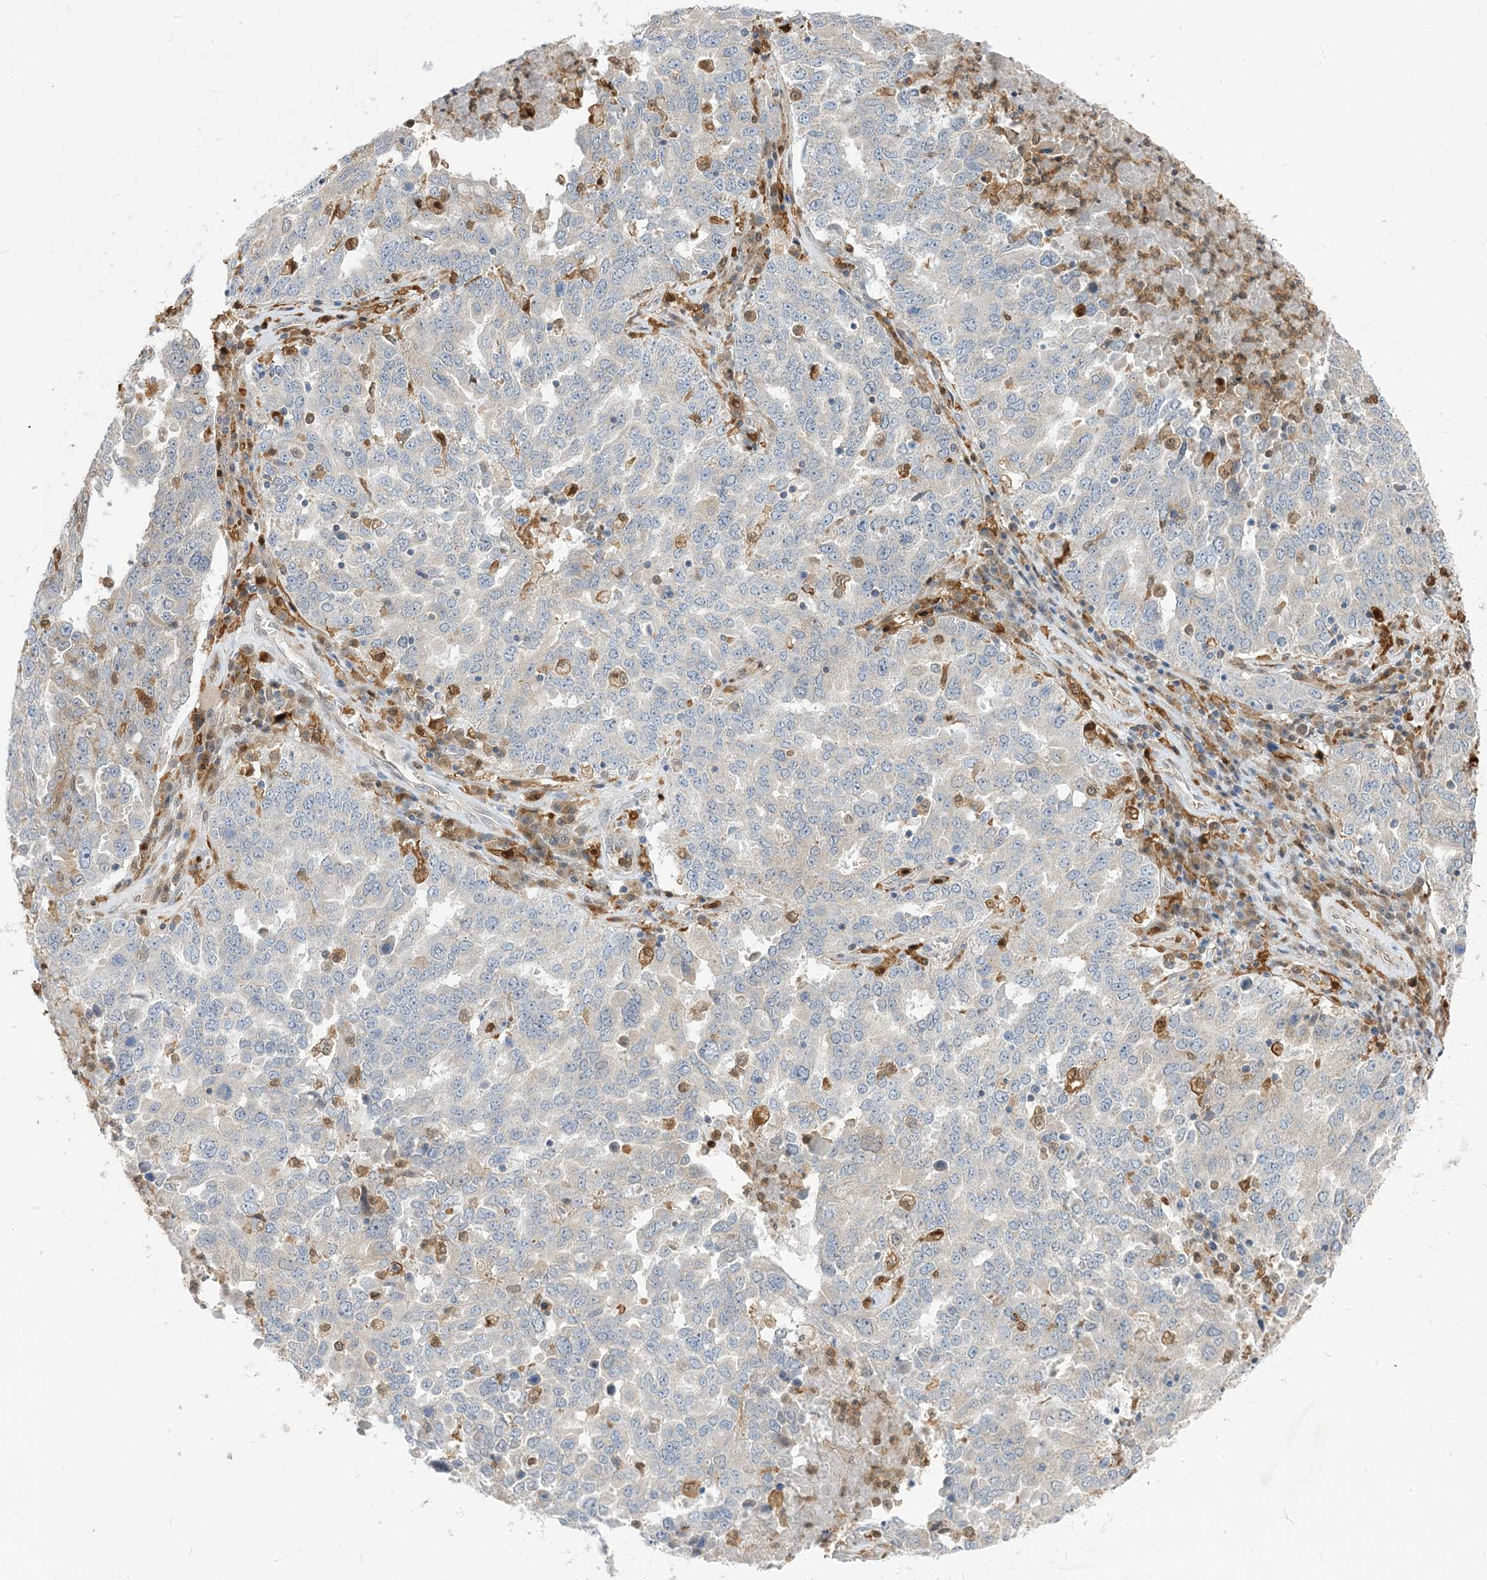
{"staining": {"intensity": "negative", "quantity": "none", "location": "none"}, "tissue": "ovarian cancer", "cell_type": "Tumor cells", "image_type": "cancer", "snomed": [{"axis": "morphology", "description": "Carcinoma, endometroid"}, {"axis": "topography", "description": "Ovary"}], "caption": "Micrograph shows no significant protein staining in tumor cells of ovarian cancer.", "gene": "NAGK", "patient": {"sex": "female", "age": 62}}